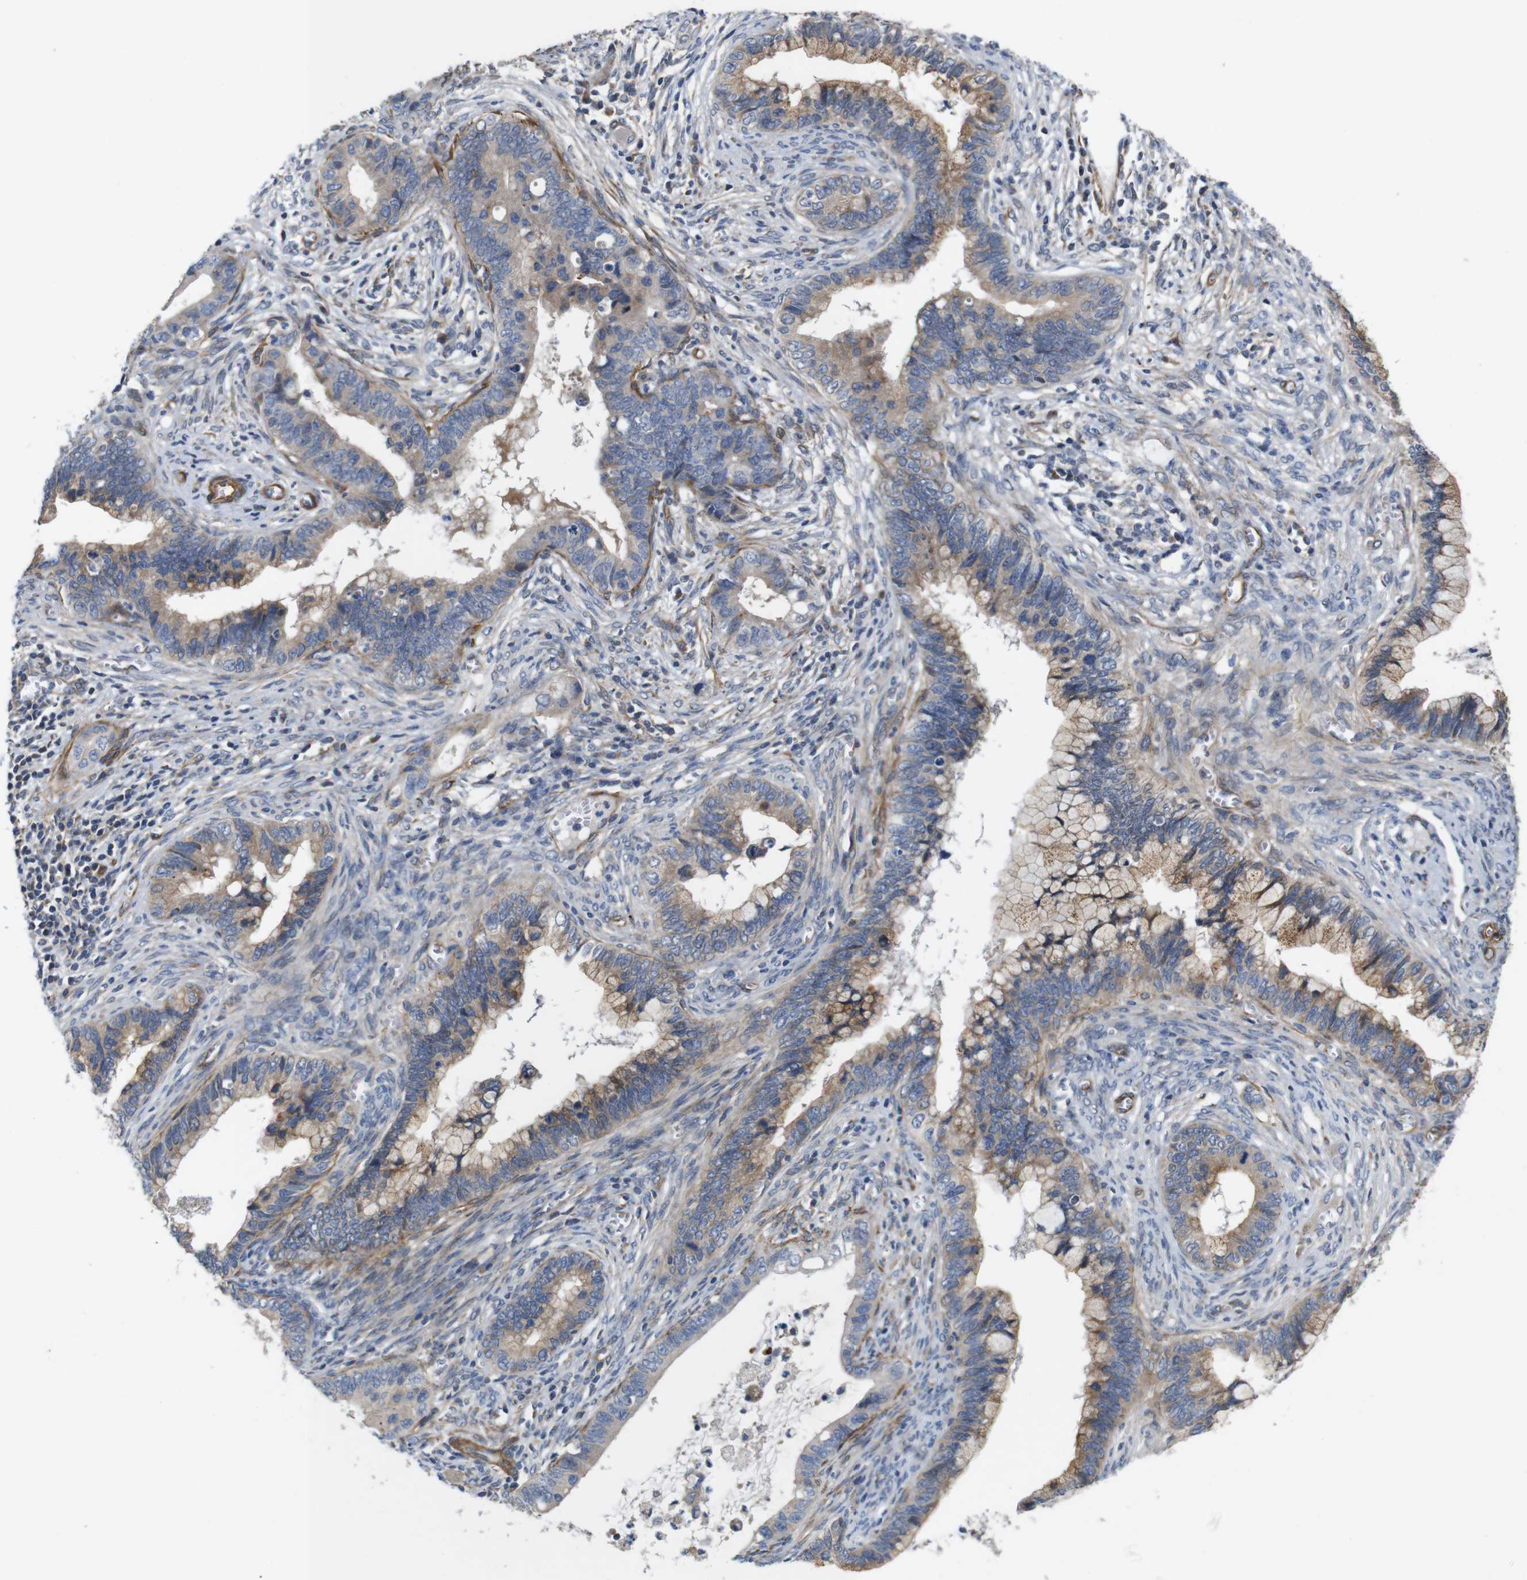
{"staining": {"intensity": "weak", "quantity": ">75%", "location": "cytoplasmic/membranous"}, "tissue": "cervical cancer", "cell_type": "Tumor cells", "image_type": "cancer", "snomed": [{"axis": "morphology", "description": "Adenocarcinoma, NOS"}, {"axis": "topography", "description": "Cervix"}], "caption": "Protein staining of cervical cancer tissue reveals weak cytoplasmic/membranous positivity in about >75% of tumor cells.", "gene": "GGT7", "patient": {"sex": "female", "age": 44}}